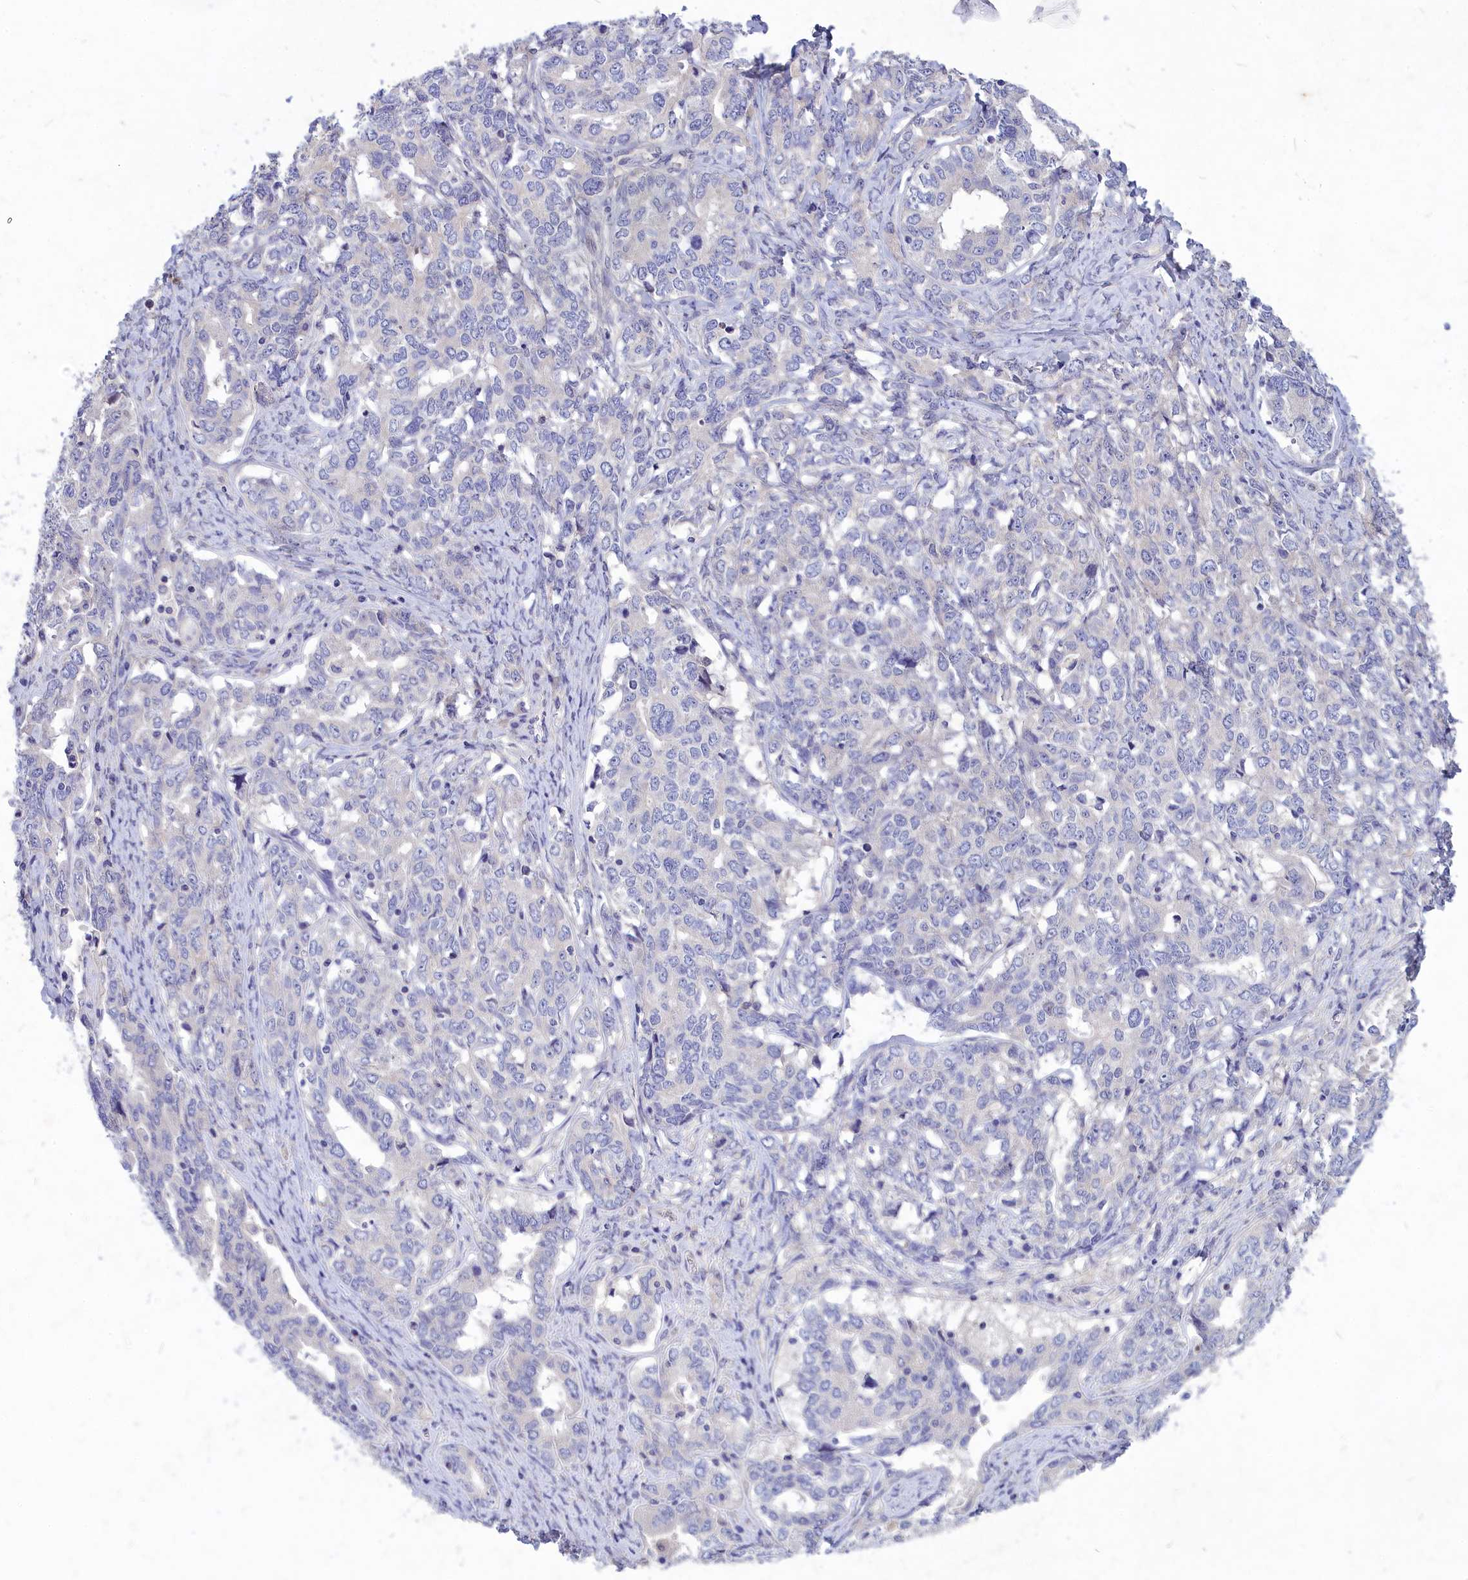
{"staining": {"intensity": "negative", "quantity": "none", "location": "none"}, "tissue": "ovarian cancer", "cell_type": "Tumor cells", "image_type": "cancer", "snomed": [{"axis": "morphology", "description": "Carcinoma, endometroid"}, {"axis": "topography", "description": "Ovary"}], "caption": "This is an immunohistochemistry (IHC) micrograph of endometroid carcinoma (ovarian). There is no expression in tumor cells.", "gene": "DEFB119", "patient": {"sex": "female", "age": 62}}